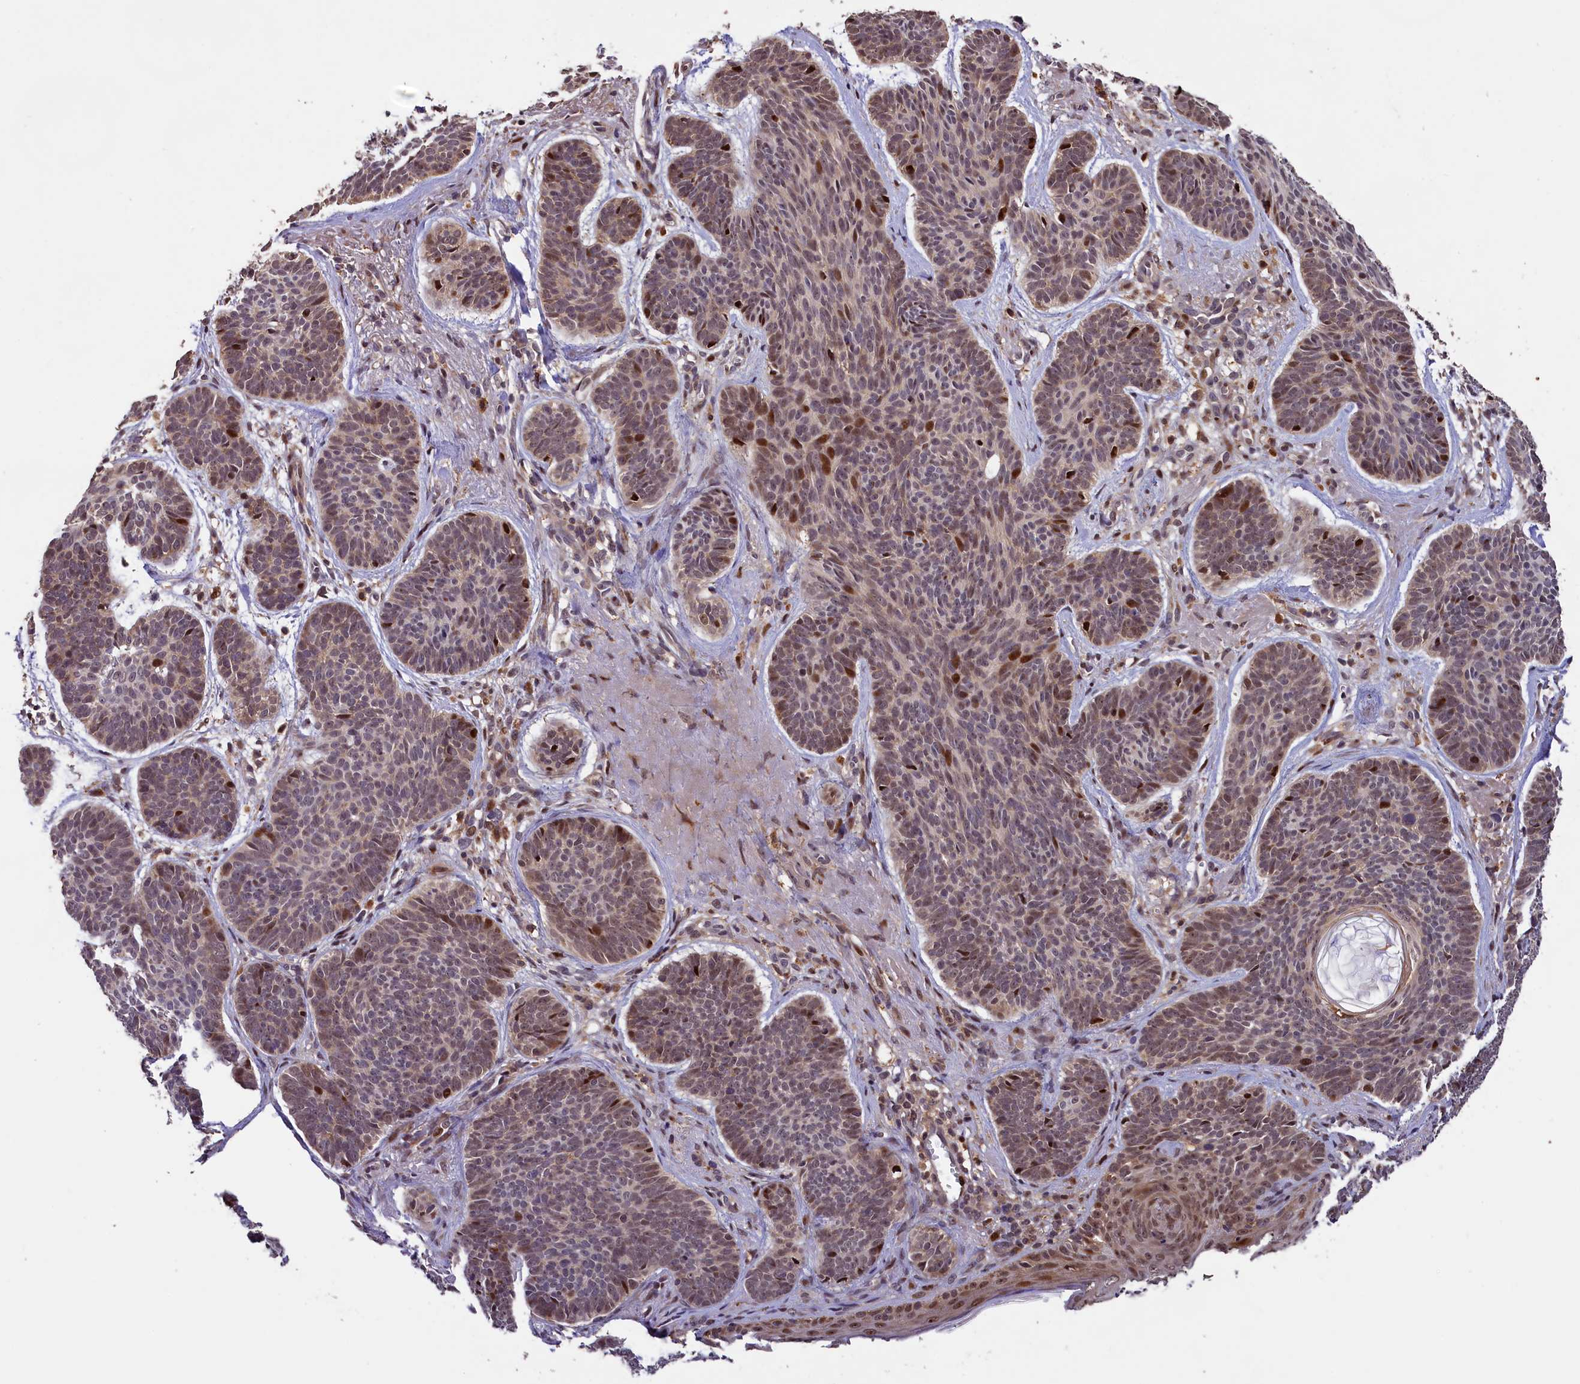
{"staining": {"intensity": "strong", "quantity": "<25%", "location": "nuclear"}, "tissue": "skin cancer", "cell_type": "Tumor cells", "image_type": "cancer", "snomed": [{"axis": "morphology", "description": "Basal cell carcinoma"}, {"axis": "topography", "description": "Skin"}], "caption": "A photomicrograph showing strong nuclear staining in about <25% of tumor cells in skin basal cell carcinoma, as visualized by brown immunohistochemical staining.", "gene": "PHAF1", "patient": {"sex": "female", "age": 74}}